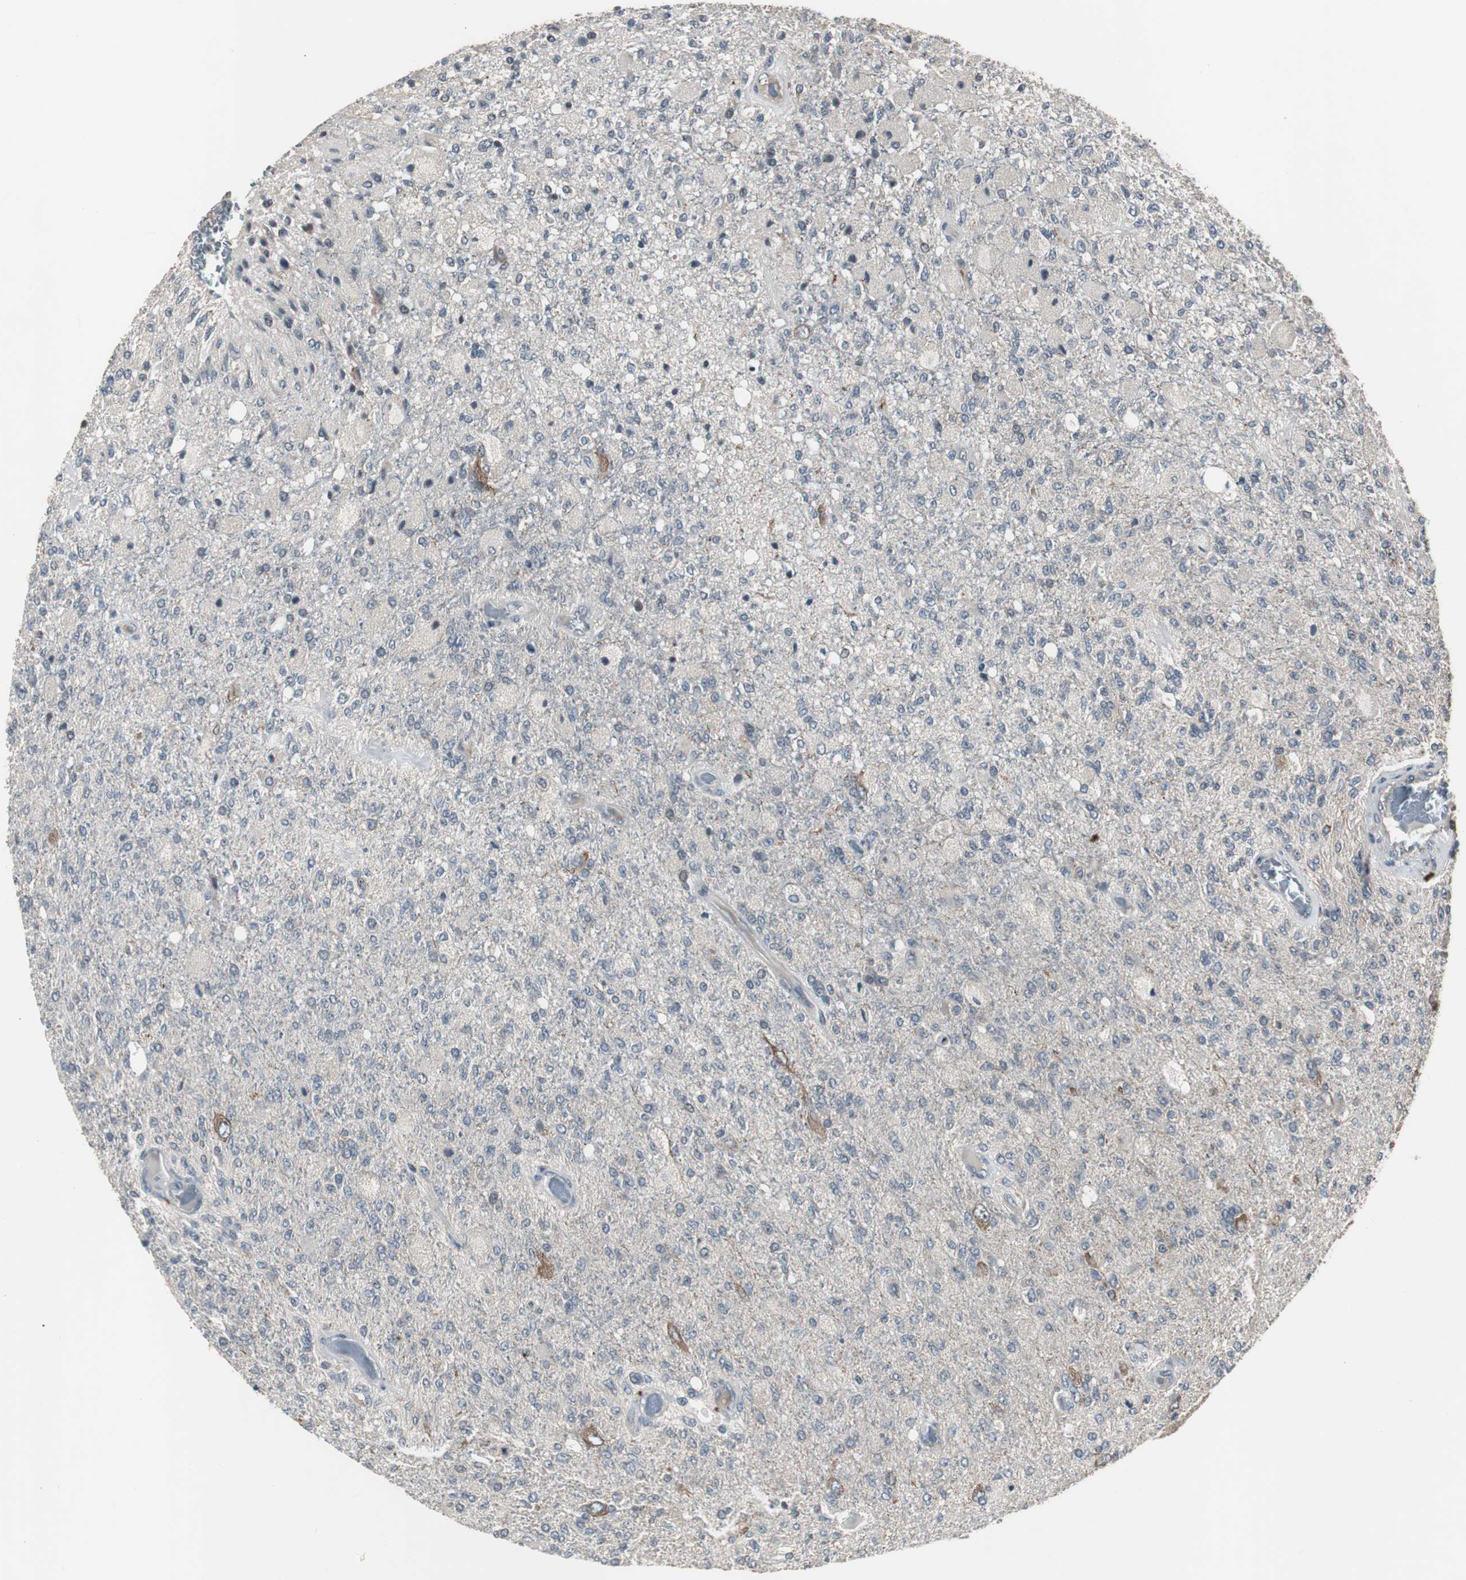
{"staining": {"intensity": "weak", "quantity": ">75%", "location": "cytoplasmic/membranous"}, "tissue": "glioma", "cell_type": "Tumor cells", "image_type": "cancer", "snomed": [{"axis": "morphology", "description": "Normal tissue, NOS"}, {"axis": "morphology", "description": "Glioma, malignant, High grade"}, {"axis": "topography", "description": "Cerebral cortex"}], "caption": "The micrograph shows a brown stain indicating the presence of a protein in the cytoplasmic/membranous of tumor cells in malignant glioma (high-grade). The staining was performed using DAB (3,3'-diaminobenzidine) to visualize the protein expression in brown, while the nuclei were stained in blue with hematoxylin (Magnification: 20x).", "gene": "ZMPSTE24", "patient": {"sex": "male", "age": 77}}